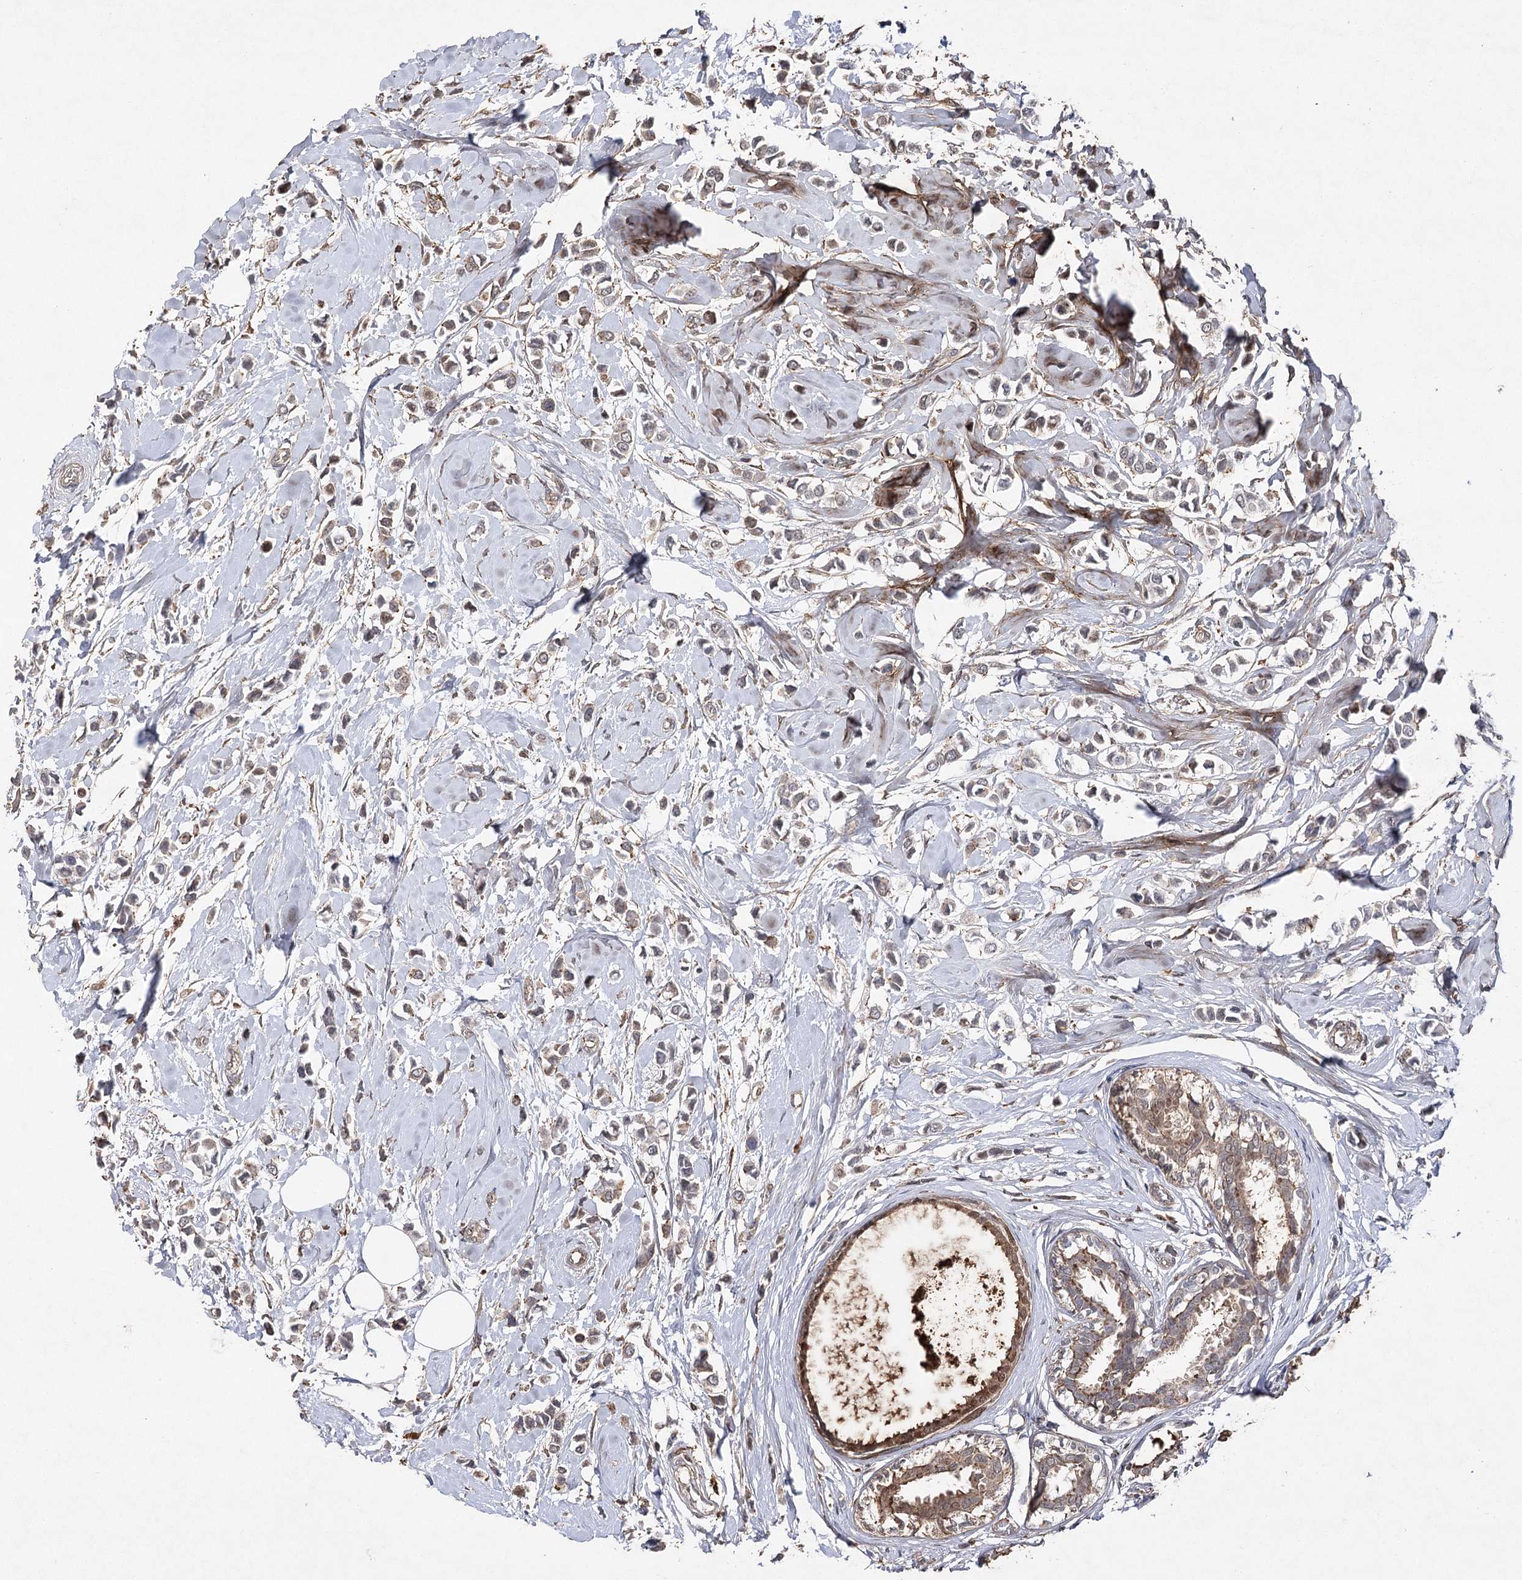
{"staining": {"intensity": "weak", "quantity": "25%-75%", "location": "cytoplasmic/membranous"}, "tissue": "breast cancer", "cell_type": "Tumor cells", "image_type": "cancer", "snomed": [{"axis": "morphology", "description": "Lobular carcinoma"}, {"axis": "topography", "description": "Breast"}], "caption": "An IHC image of tumor tissue is shown. Protein staining in brown shows weak cytoplasmic/membranous positivity in lobular carcinoma (breast) within tumor cells.", "gene": "OBSL1", "patient": {"sex": "female", "age": 51}}